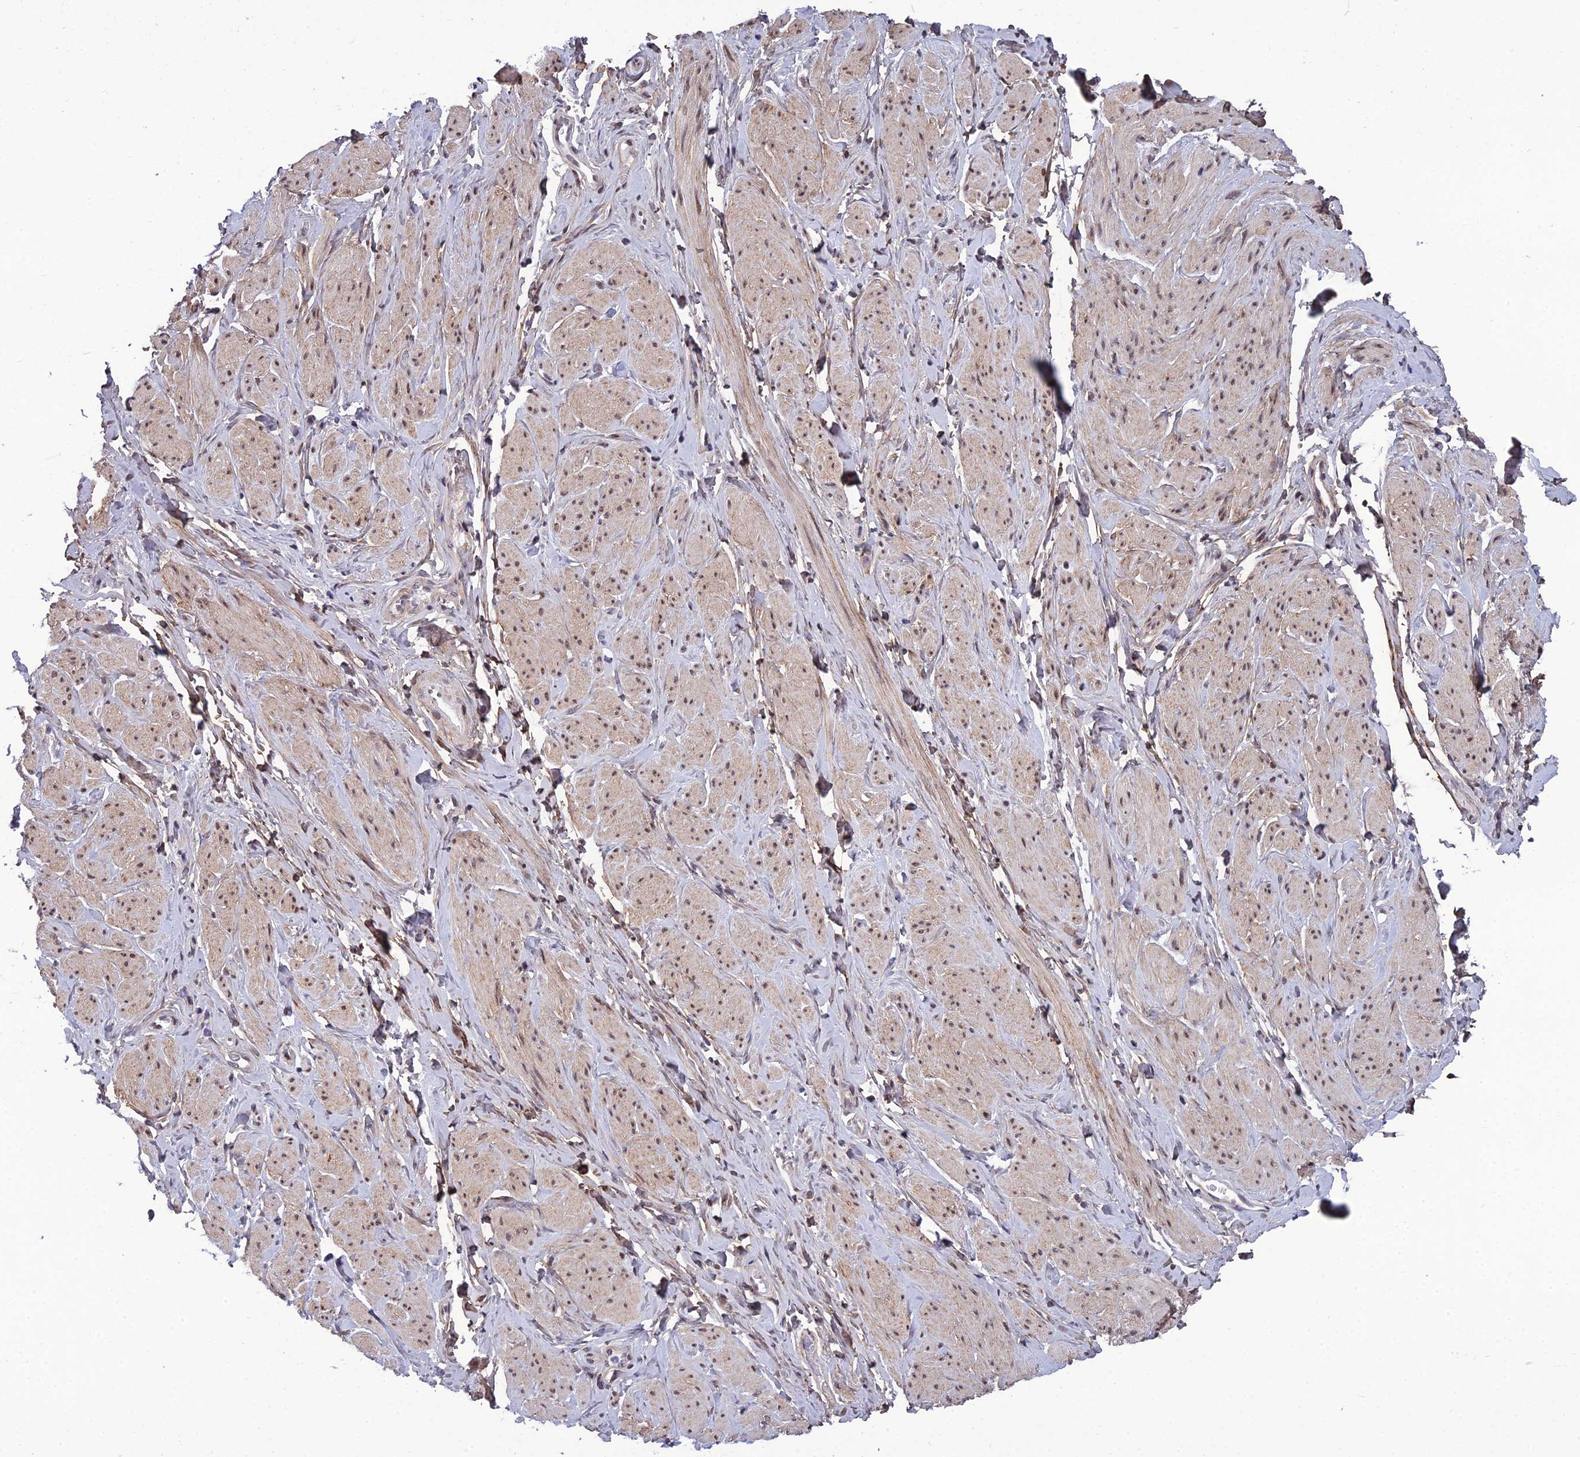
{"staining": {"intensity": "weak", "quantity": "25%-75%", "location": "nuclear"}, "tissue": "smooth muscle", "cell_type": "Smooth muscle cells", "image_type": "normal", "snomed": [{"axis": "morphology", "description": "Normal tissue, NOS"}, {"axis": "topography", "description": "Smooth muscle"}, {"axis": "topography", "description": "Peripheral nerve tissue"}], "caption": "This micrograph displays benign smooth muscle stained with immunohistochemistry (IHC) to label a protein in brown. The nuclear of smooth muscle cells show weak positivity for the protein. Nuclei are counter-stained blue.", "gene": "RSRC1", "patient": {"sex": "male", "age": 69}}